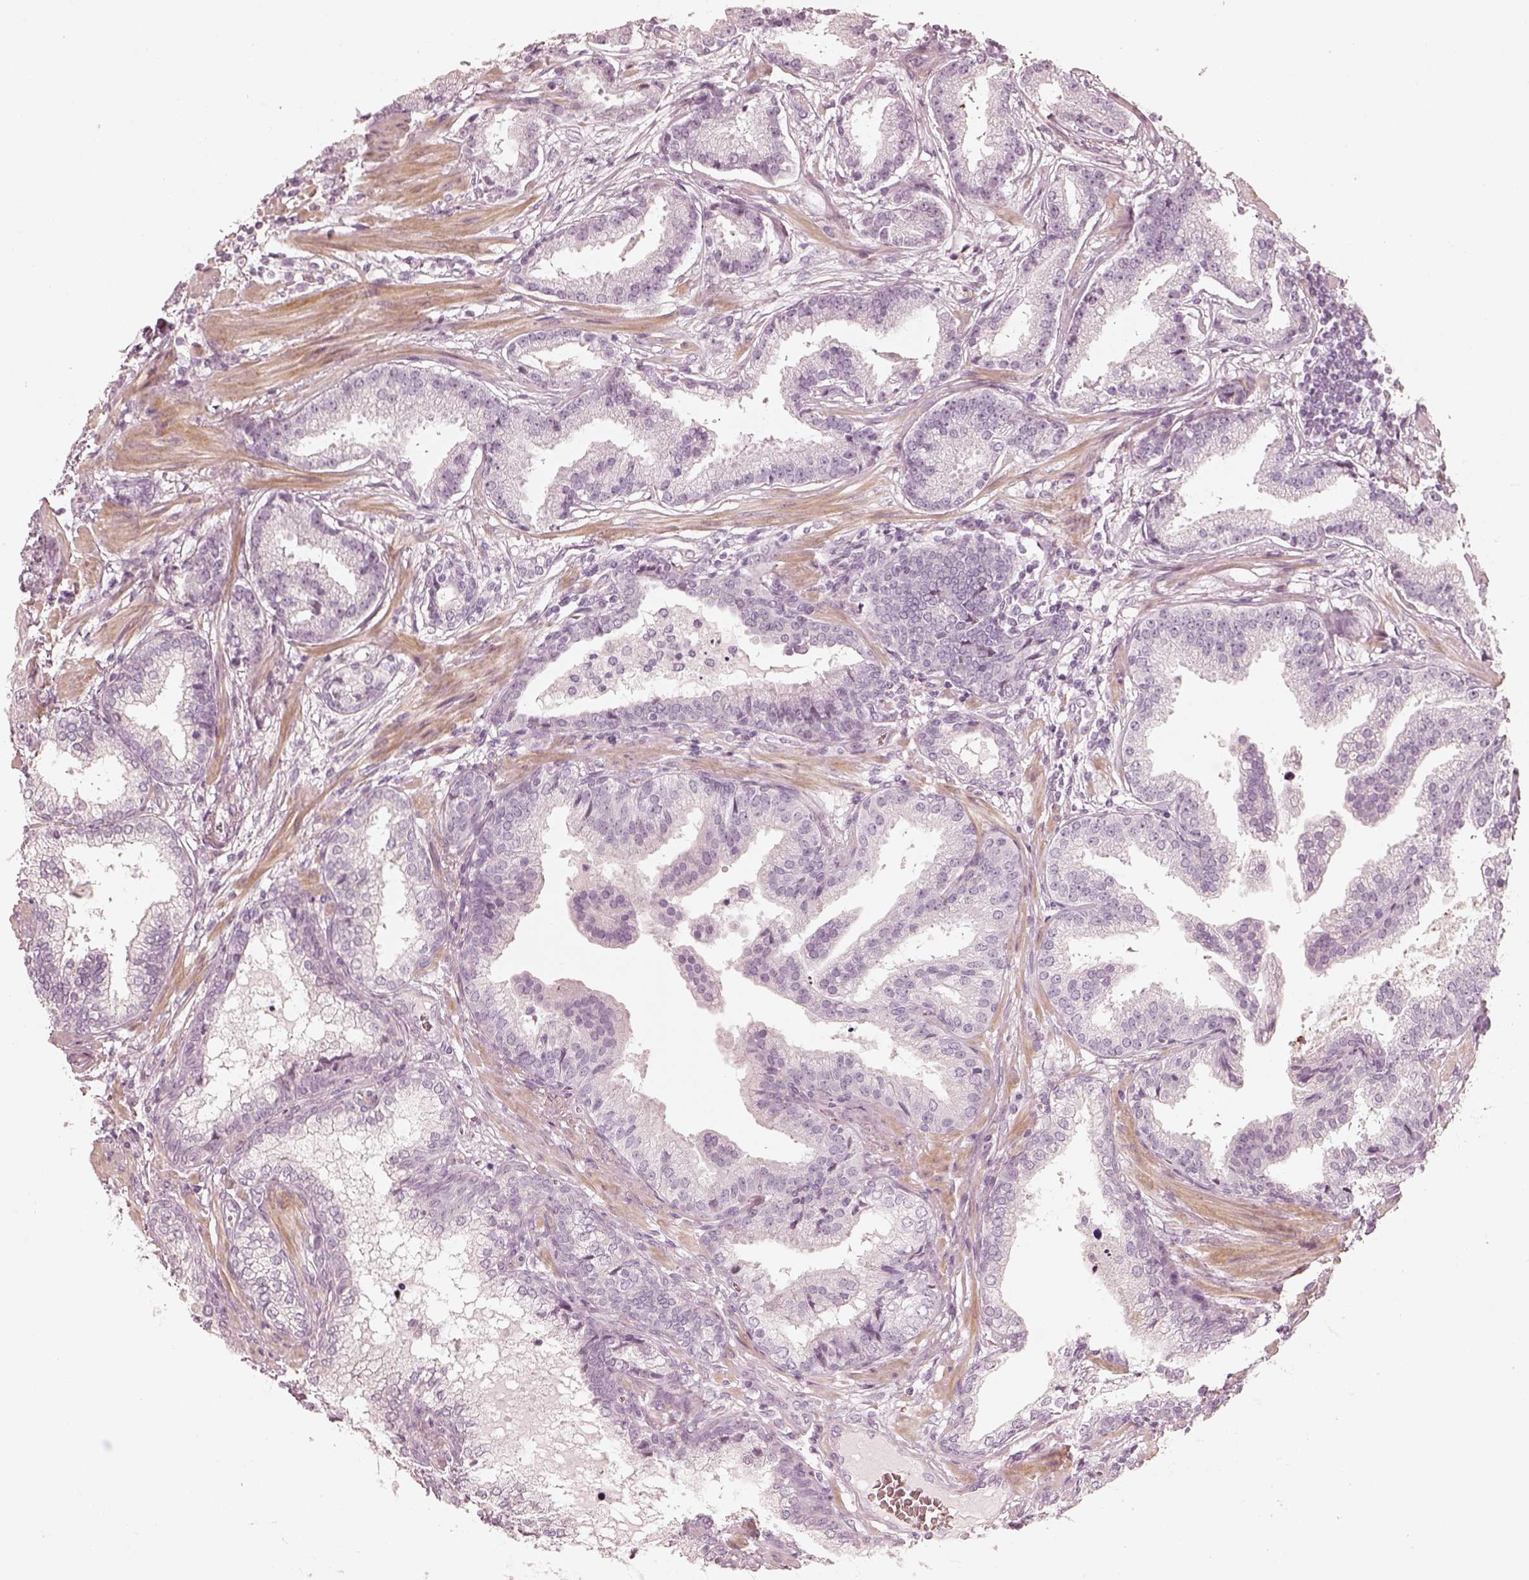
{"staining": {"intensity": "negative", "quantity": "none", "location": "none"}, "tissue": "prostate cancer", "cell_type": "Tumor cells", "image_type": "cancer", "snomed": [{"axis": "morphology", "description": "Adenocarcinoma, NOS"}, {"axis": "topography", "description": "Prostate"}], "caption": "IHC micrograph of prostate cancer (adenocarcinoma) stained for a protein (brown), which reveals no positivity in tumor cells.", "gene": "SPATA24", "patient": {"sex": "male", "age": 64}}